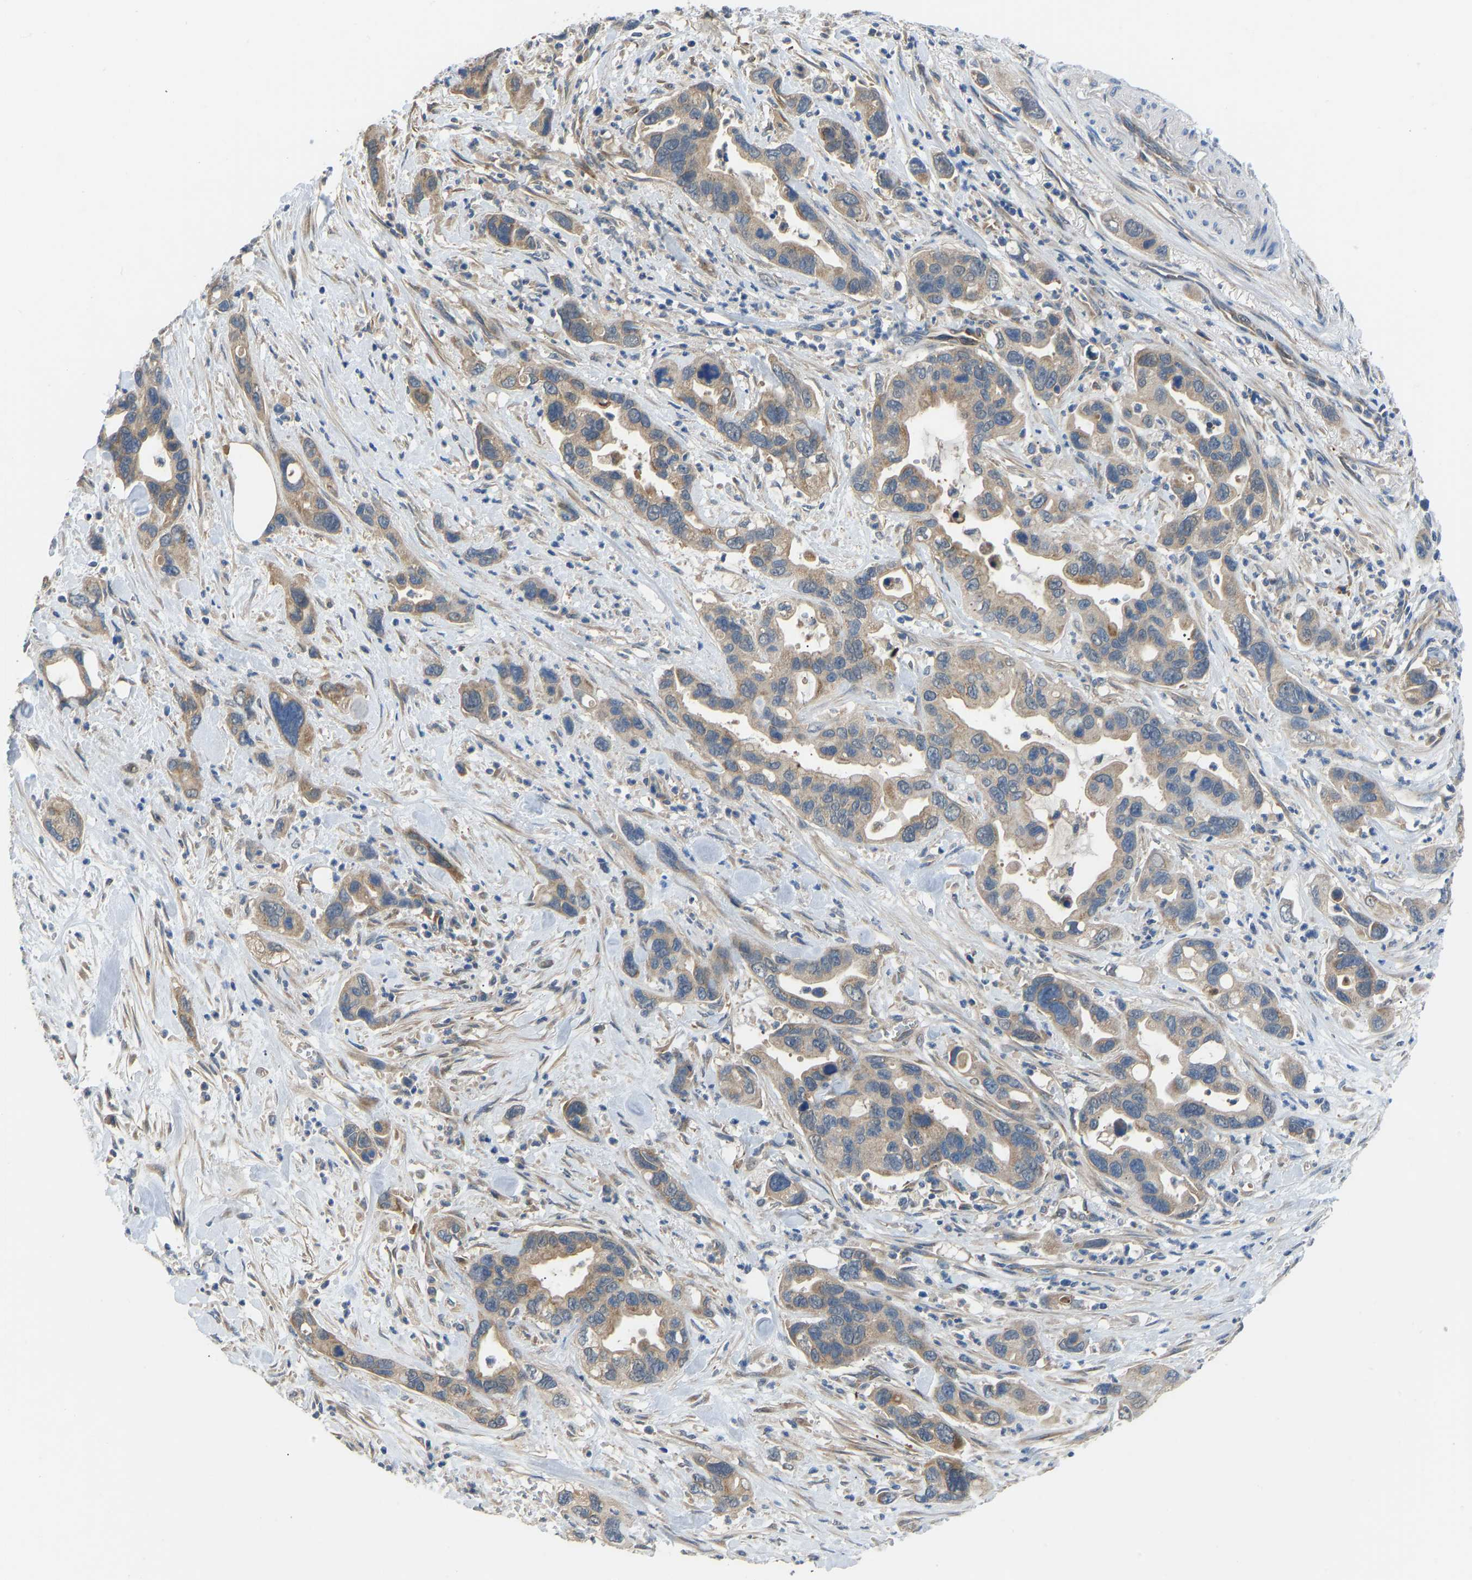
{"staining": {"intensity": "weak", "quantity": ">75%", "location": "cytoplasmic/membranous"}, "tissue": "pancreatic cancer", "cell_type": "Tumor cells", "image_type": "cancer", "snomed": [{"axis": "morphology", "description": "Adenocarcinoma, NOS"}, {"axis": "topography", "description": "Pancreas"}], "caption": "Pancreatic cancer was stained to show a protein in brown. There is low levels of weak cytoplasmic/membranous positivity in about >75% of tumor cells.", "gene": "RBP1", "patient": {"sex": "female", "age": 70}}